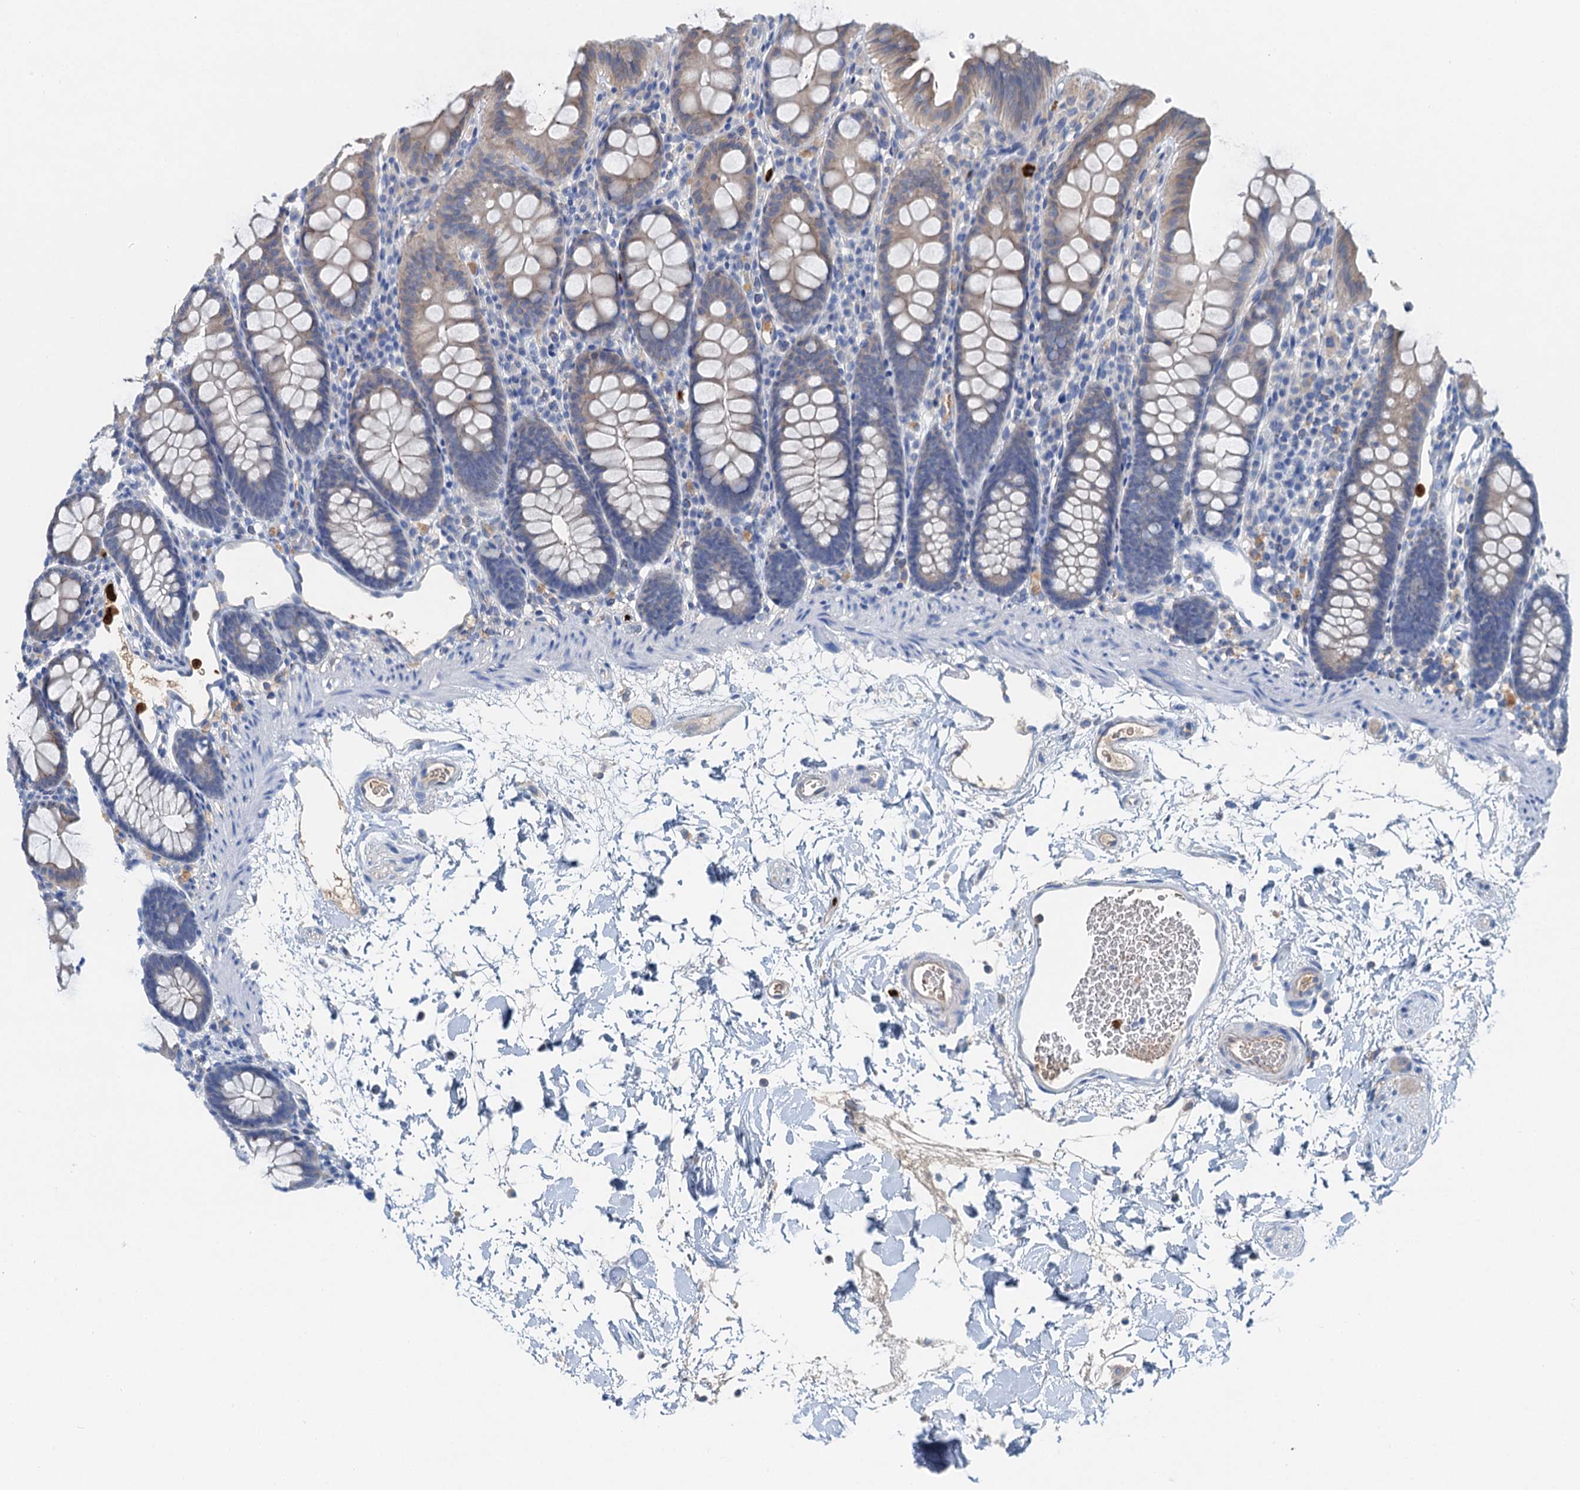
{"staining": {"intensity": "negative", "quantity": "none", "location": "none"}, "tissue": "colon", "cell_type": "Endothelial cells", "image_type": "normal", "snomed": [{"axis": "morphology", "description": "Normal tissue, NOS"}, {"axis": "topography", "description": "Colon"}], "caption": "This is an immunohistochemistry (IHC) histopathology image of unremarkable colon. There is no positivity in endothelial cells.", "gene": "OTOA", "patient": {"sex": "male", "age": 75}}